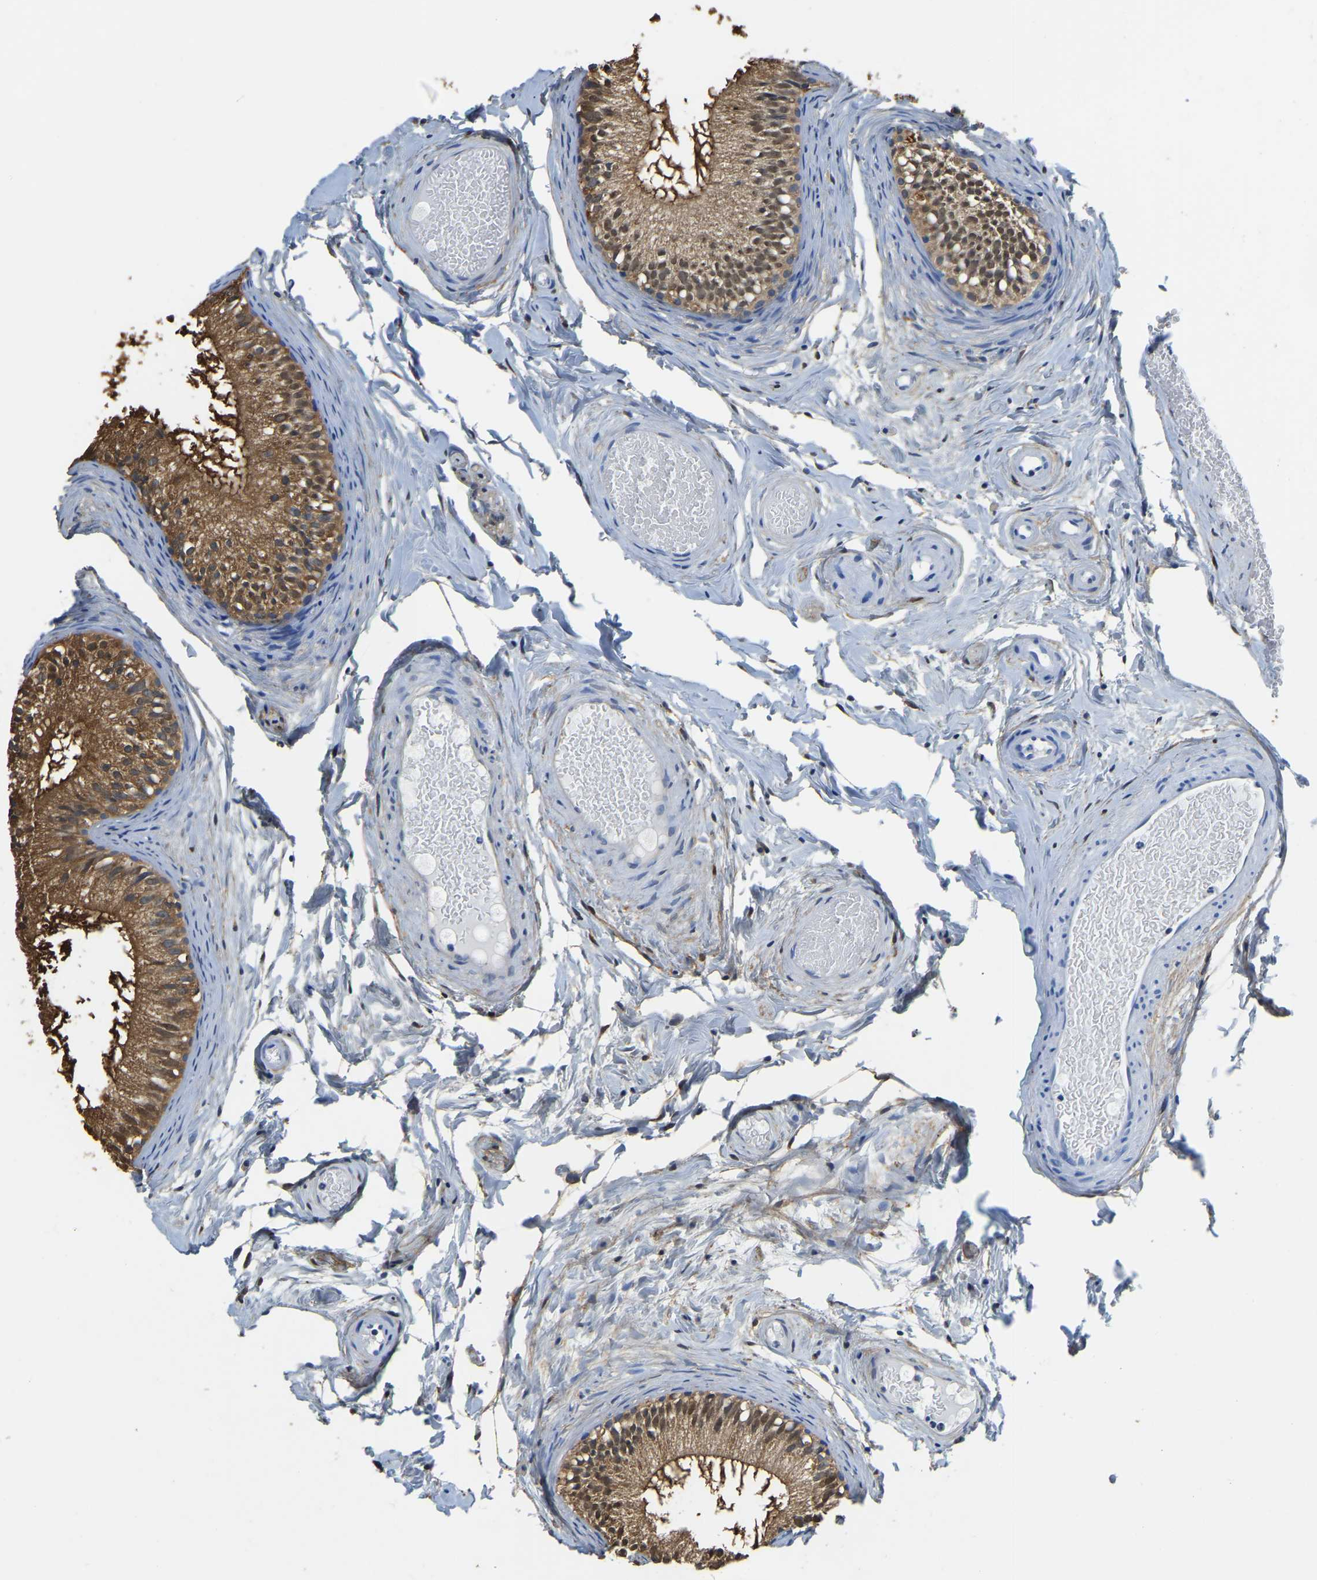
{"staining": {"intensity": "moderate", "quantity": ">75%", "location": "cytoplasmic/membranous,nuclear"}, "tissue": "epididymis", "cell_type": "Glandular cells", "image_type": "normal", "snomed": [{"axis": "morphology", "description": "Normal tissue, NOS"}, {"axis": "topography", "description": "Epididymis"}], "caption": "Immunohistochemistry (DAB (3,3'-diaminobenzidine)) staining of benign epididymis shows moderate cytoplasmic/membranous,nuclear protein staining in approximately >75% of glandular cells.", "gene": "ZDHHC13", "patient": {"sex": "male", "age": 46}}